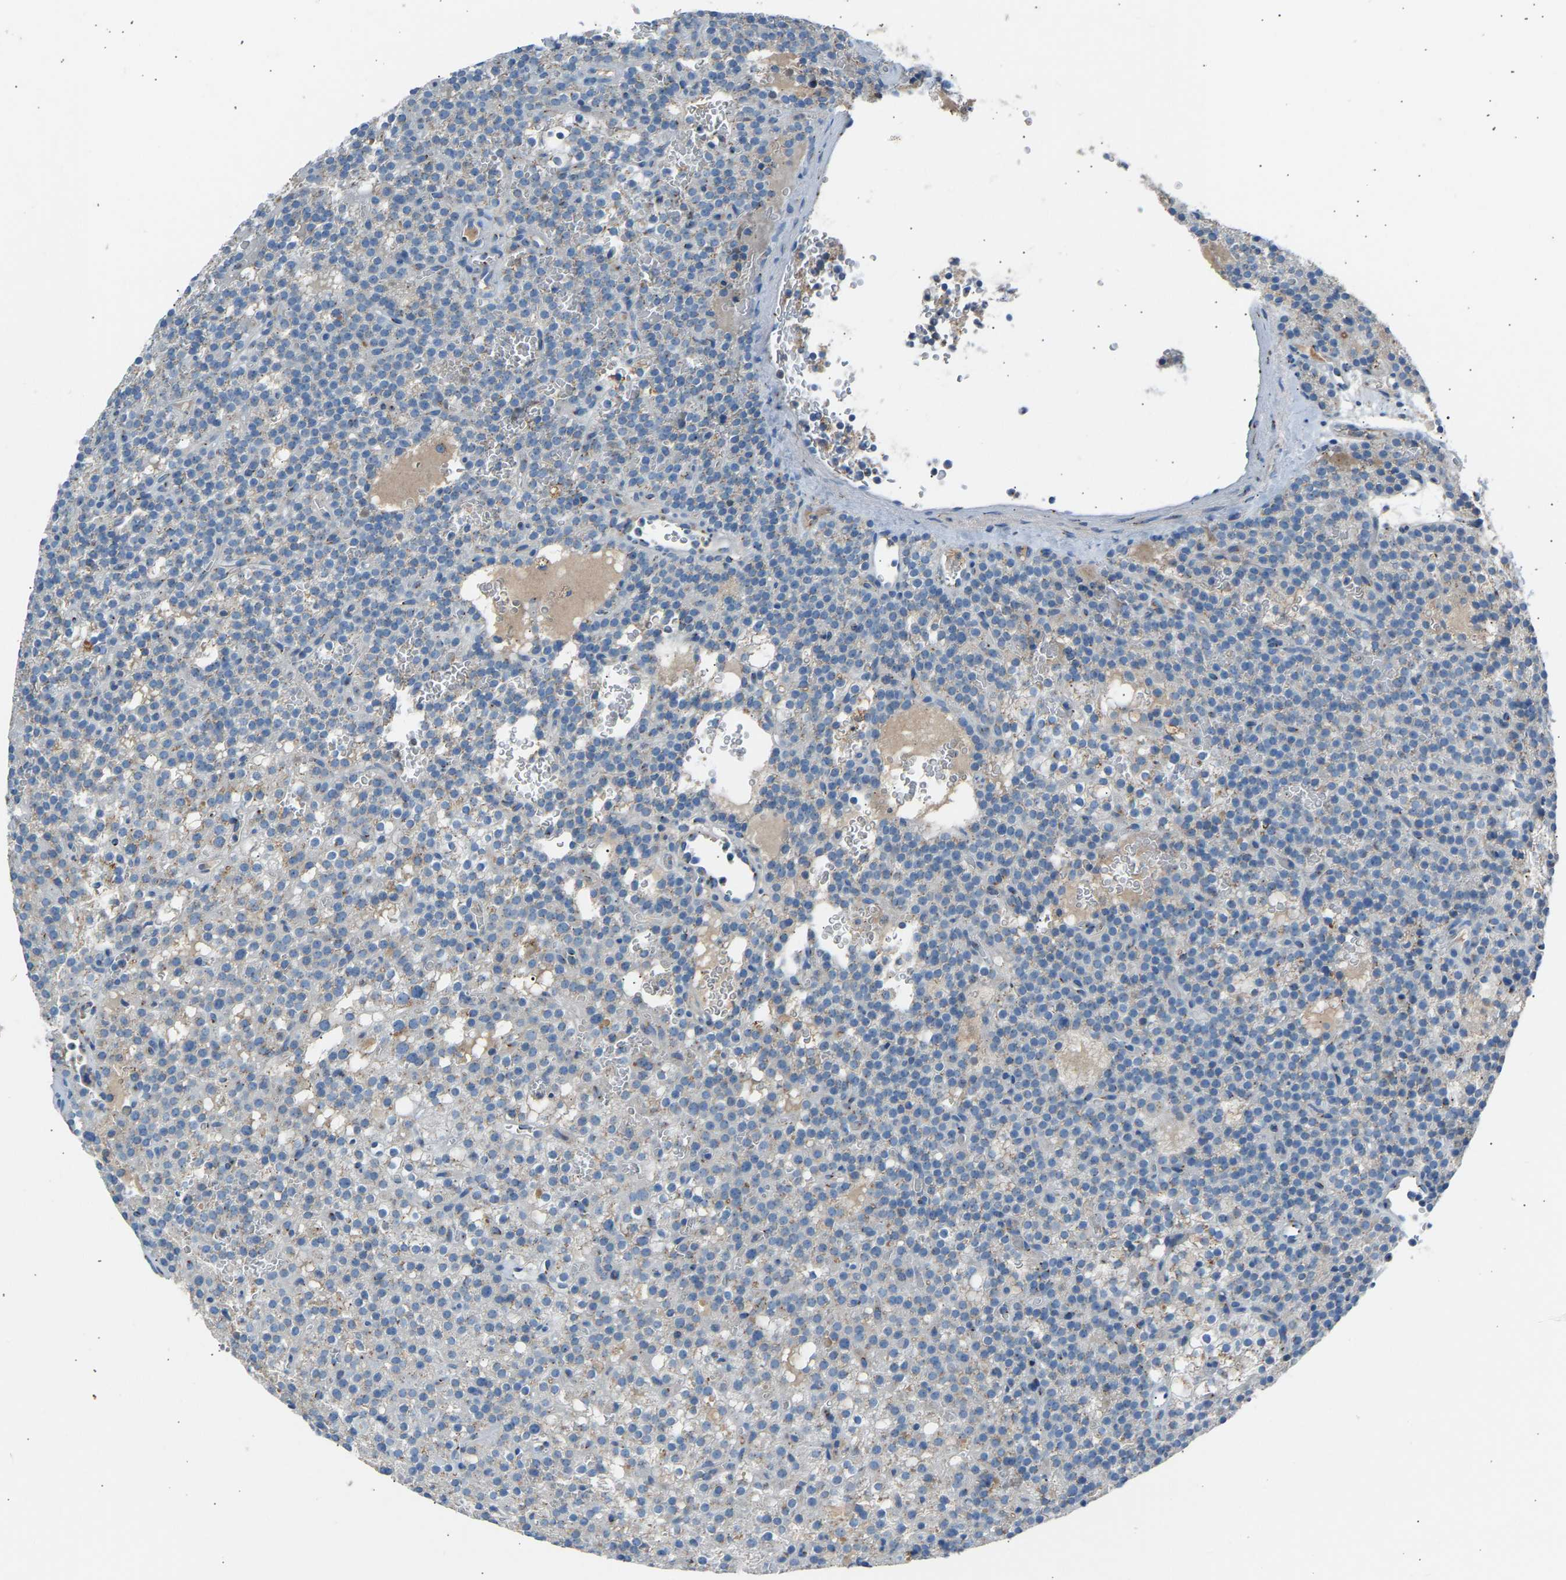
{"staining": {"intensity": "moderate", "quantity": "25%-75%", "location": "cytoplasmic/membranous"}, "tissue": "parathyroid gland", "cell_type": "Glandular cells", "image_type": "normal", "snomed": [{"axis": "morphology", "description": "Normal tissue, NOS"}, {"axis": "morphology", "description": "Adenoma, NOS"}, {"axis": "topography", "description": "Parathyroid gland"}], "caption": "Protein expression analysis of benign human parathyroid gland reveals moderate cytoplasmic/membranous staining in approximately 25%-75% of glandular cells.", "gene": "CYREN", "patient": {"sex": "female", "age": 74}}